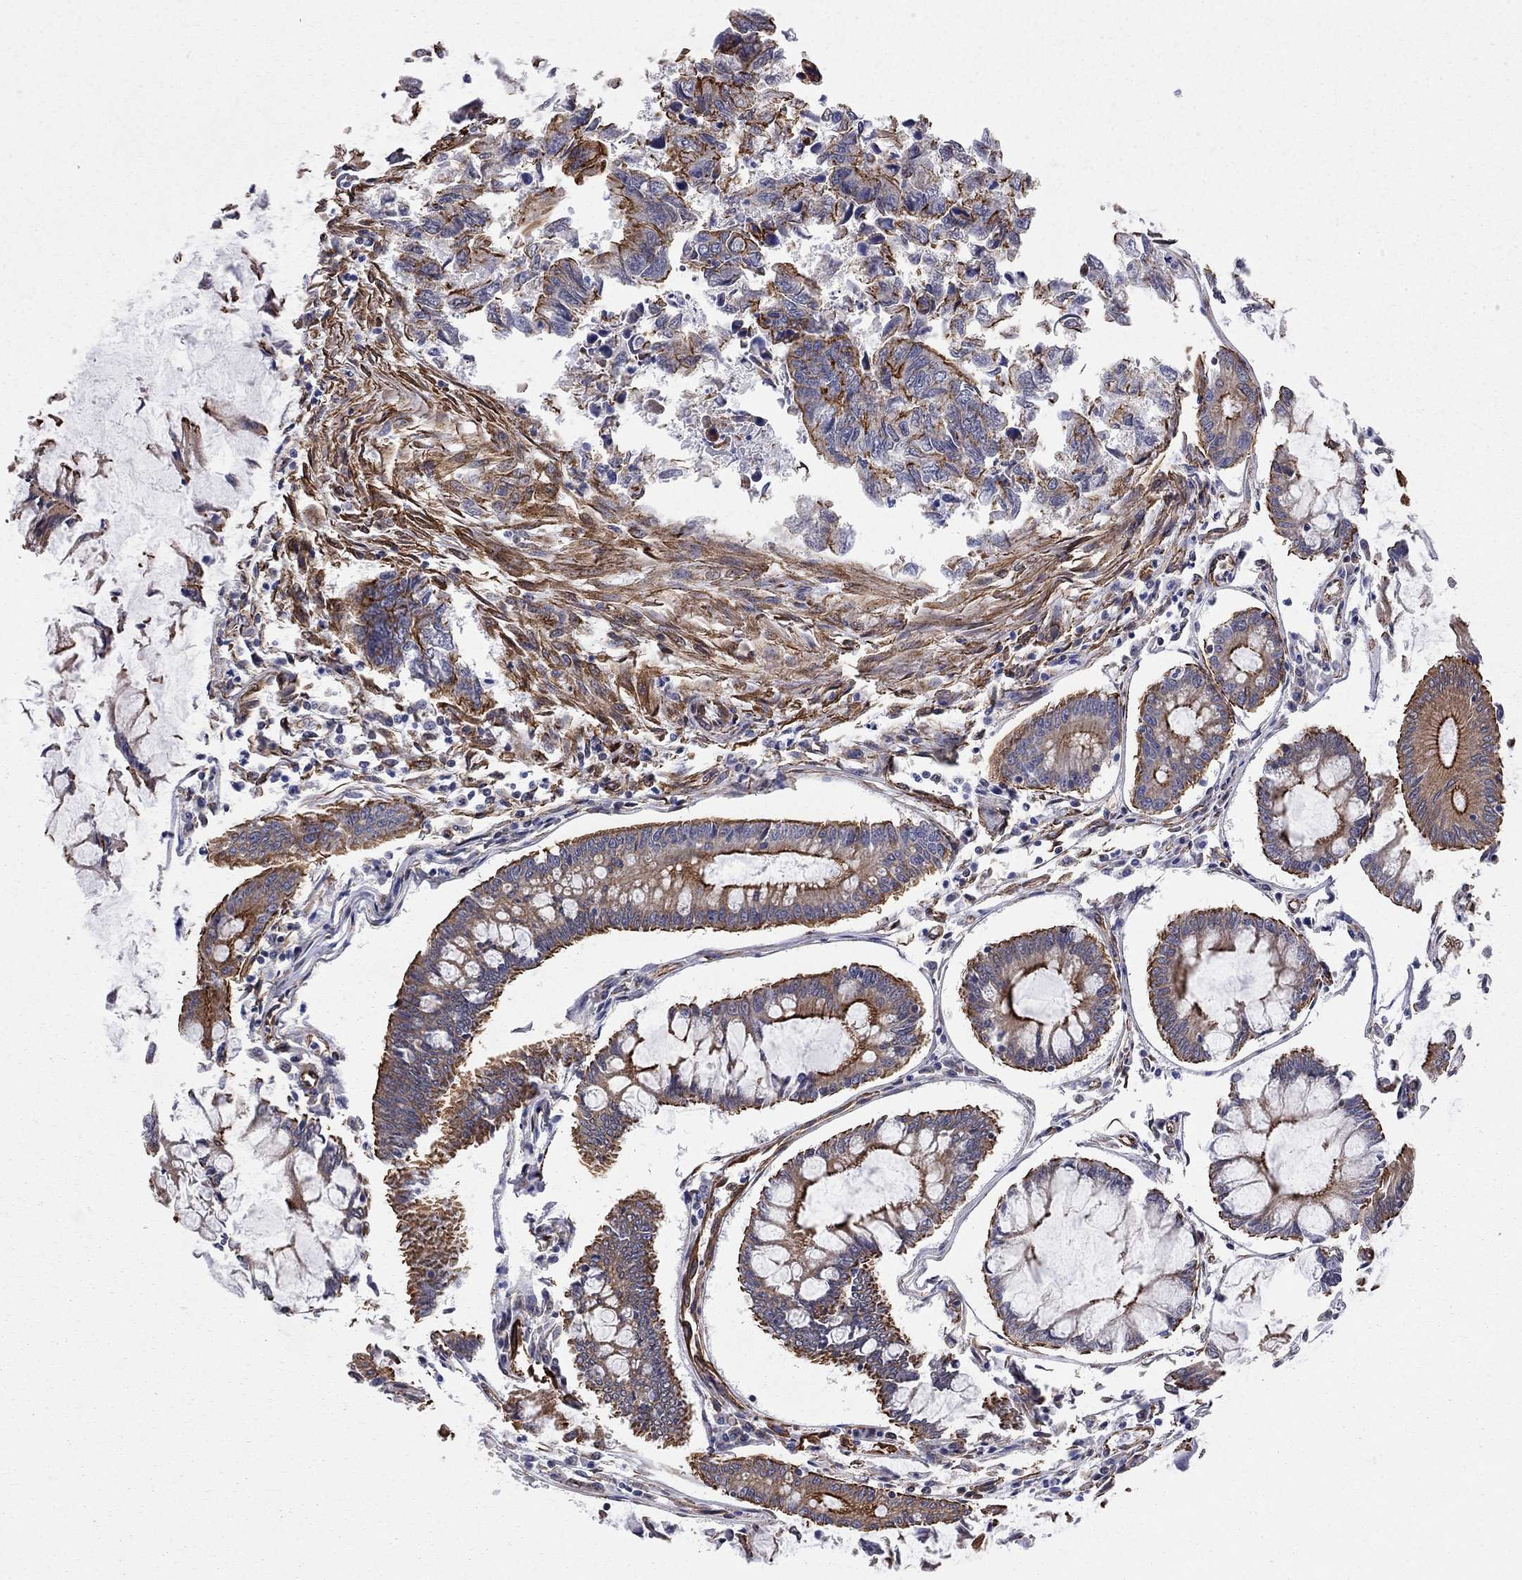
{"staining": {"intensity": "strong", "quantity": "25%-75%", "location": "cytoplasmic/membranous"}, "tissue": "colorectal cancer", "cell_type": "Tumor cells", "image_type": "cancer", "snomed": [{"axis": "morphology", "description": "Adenocarcinoma, NOS"}, {"axis": "topography", "description": "Colon"}], "caption": "High-magnification brightfield microscopy of colorectal cancer (adenocarcinoma) stained with DAB (3,3'-diaminobenzidine) (brown) and counterstained with hematoxylin (blue). tumor cells exhibit strong cytoplasmic/membranous expression is present in approximately25%-75% of cells. The staining is performed using DAB brown chromogen to label protein expression. The nuclei are counter-stained blue using hematoxylin.", "gene": "BICDL2", "patient": {"sex": "female", "age": 65}}